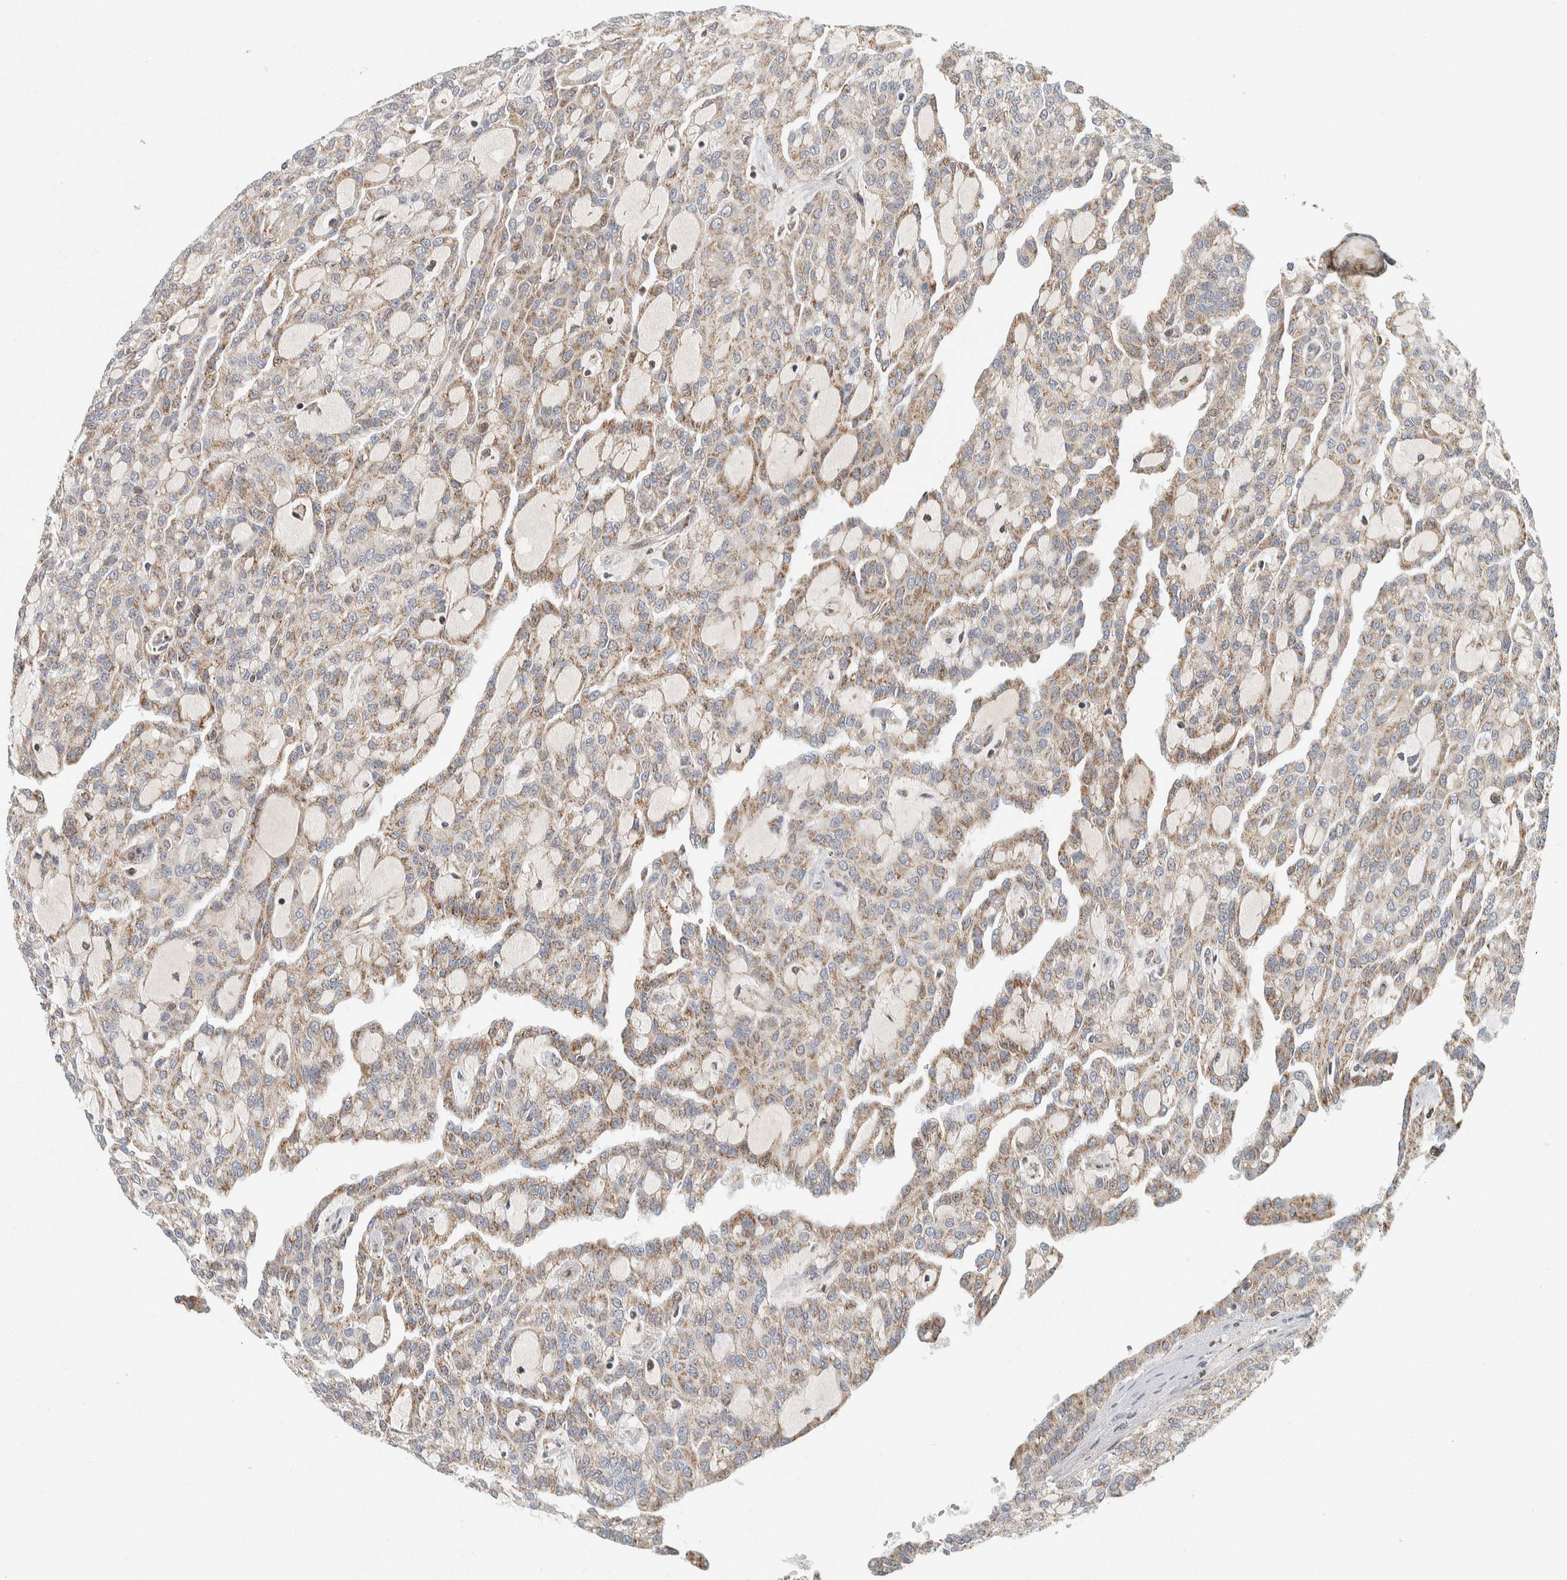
{"staining": {"intensity": "weak", "quantity": ">75%", "location": "cytoplasmic/membranous"}, "tissue": "renal cancer", "cell_type": "Tumor cells", "image_type": "cancer", "snomed": [{"axis": "morphology", "description": "Adenocarcinoma, NOS"}, {"axis": "topography", "description": "Kidney"}], "caption": "This is an image of immunohistochemistry staining of renal cancer (adenocarcinoma), which shows weak positivity in the cytoplasmic/membranous of tumor cells.", "gene": "AFP", "patient": {"sex": "male", "age": 63}}